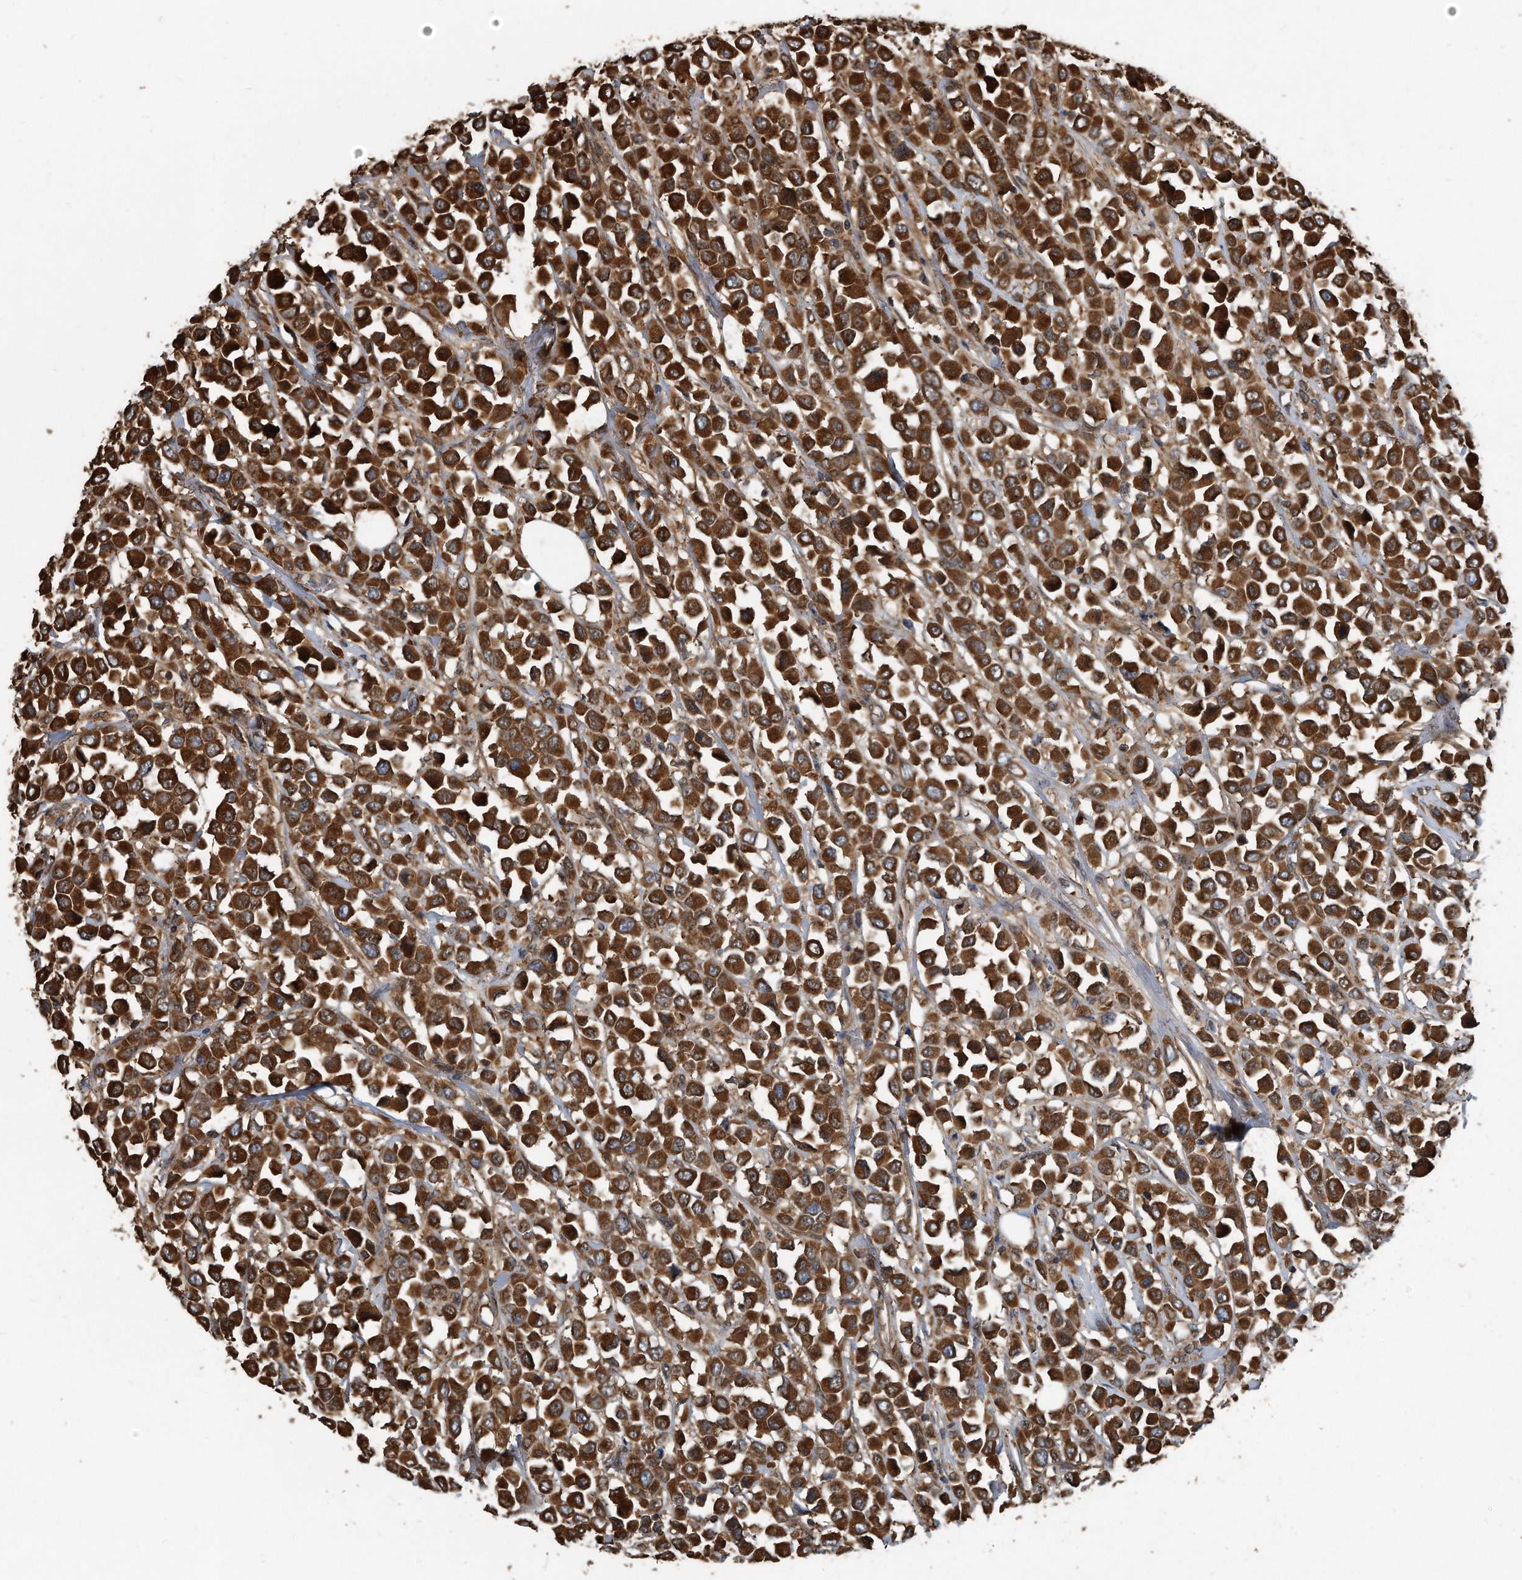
{"staining": {"intensity": "strong", "quantity": ">75%", "location": "cytoplasmic/membranous"}, "tissue": "breast cancer", "cell_type": "Tumor cells", "image_type": "cancer", "snomed": [{"axis": "morphology", "description": "Duct carcinoma"}, {"axis": "topography", "description": "Breast"}], "caption": "There is high levels of strong cytoplasmic/membranous expression in tumor cells of intraductal carcinoma (breast), as demonstrated by immunohistochemical staining (brown color).", "gene": "FAM136A", "patient": {"sex": "female", "age": 61}}